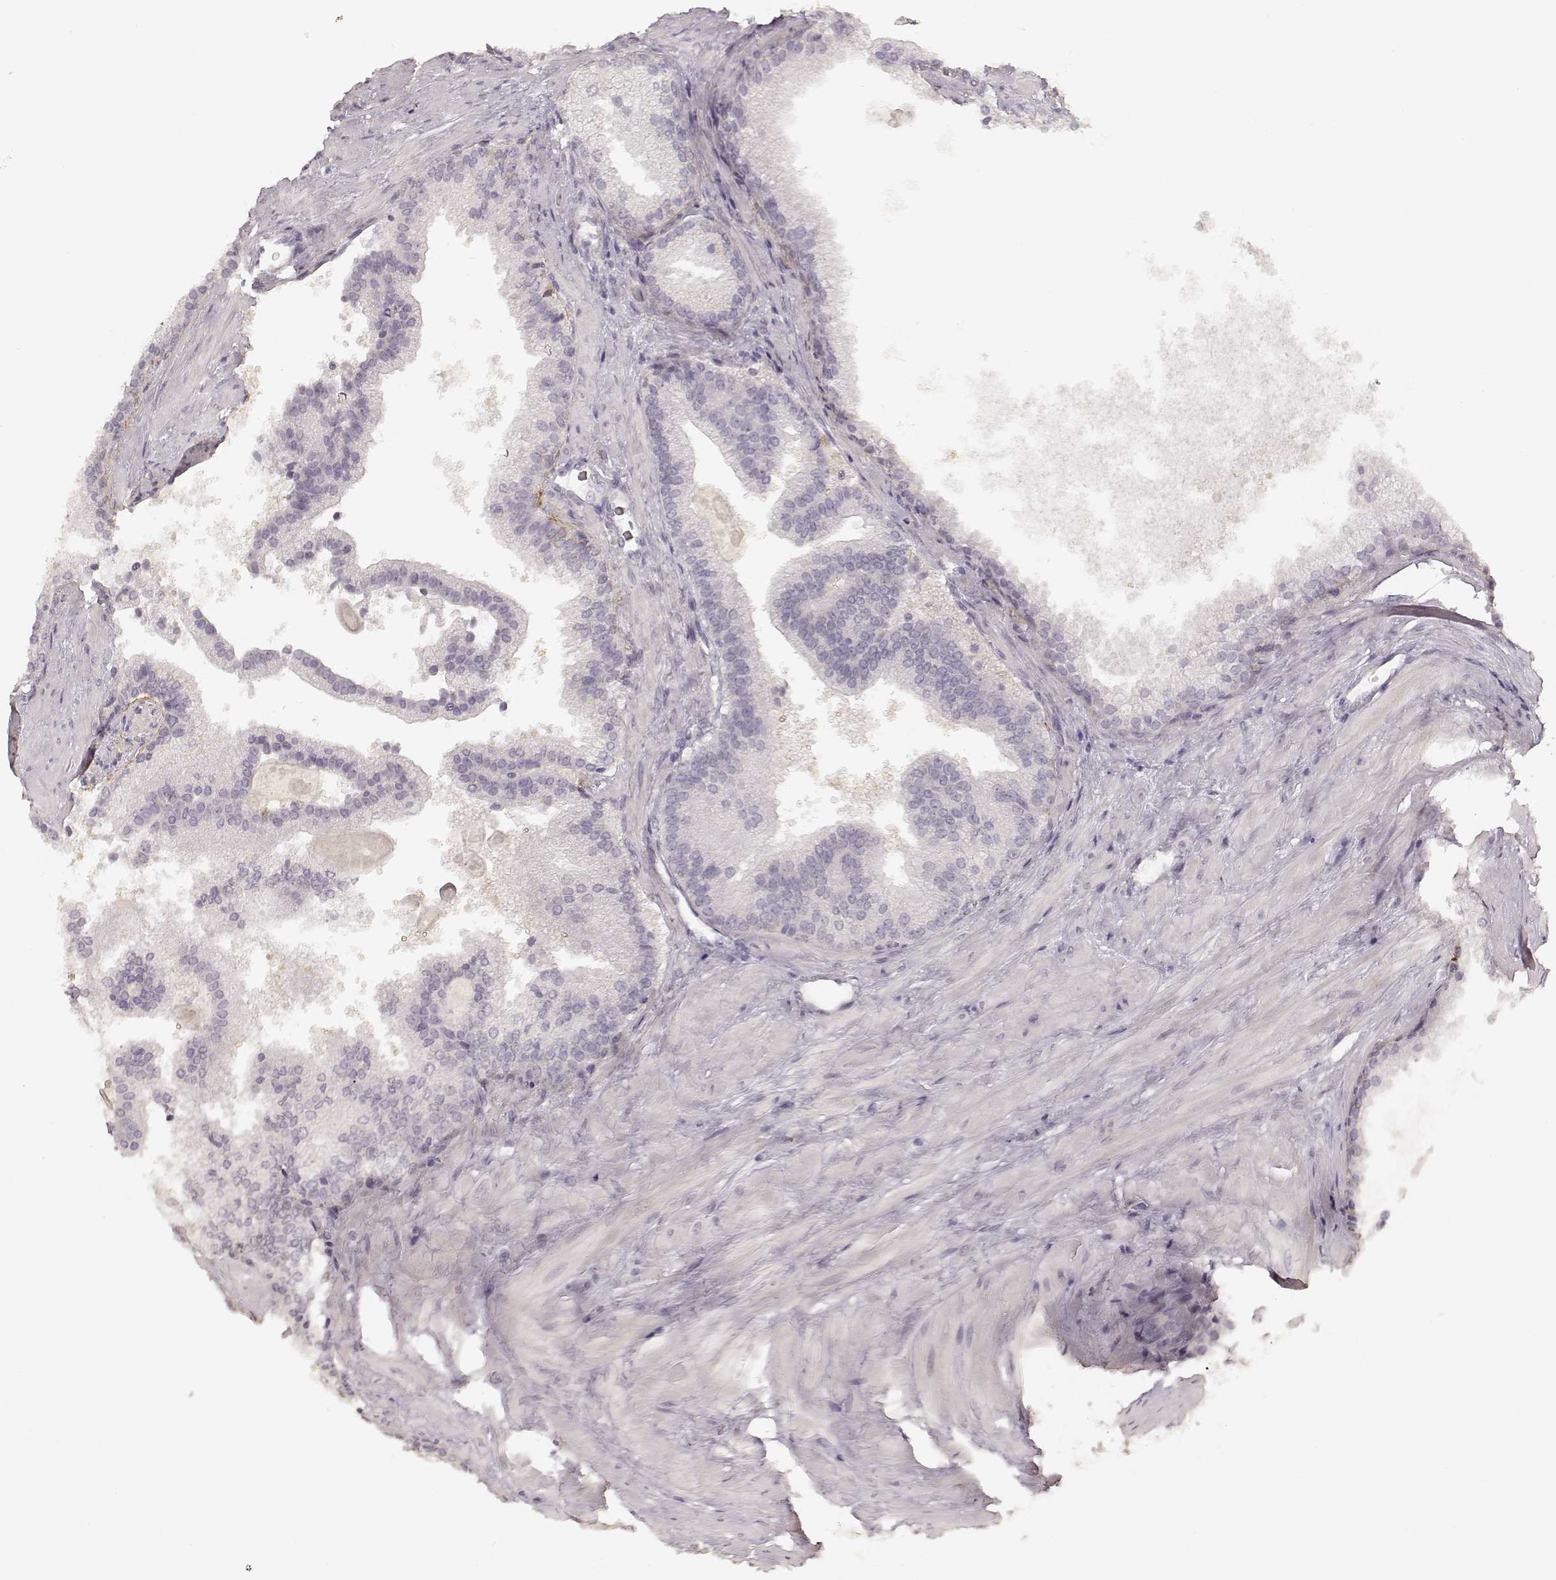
{"staining": {"intensity": "negative", "quantity": "none", "location": "none"}, "tissue": "prostate cancer", "cell_type": "Tumor cells", "image_type": "cancer", "snomed": [{"axis": "morphology", "description": "Adenocarcinoma, Low grade"}, {"axis": "topography", "description": "Prostate"}], "caption": "Prostate adenocarcinoma (low-grade) was stained to show a protein in brown. There is no significant expression in tumor cells.", "gene": "LAMC2", "patient": {"sex": "male", "age": 56}}